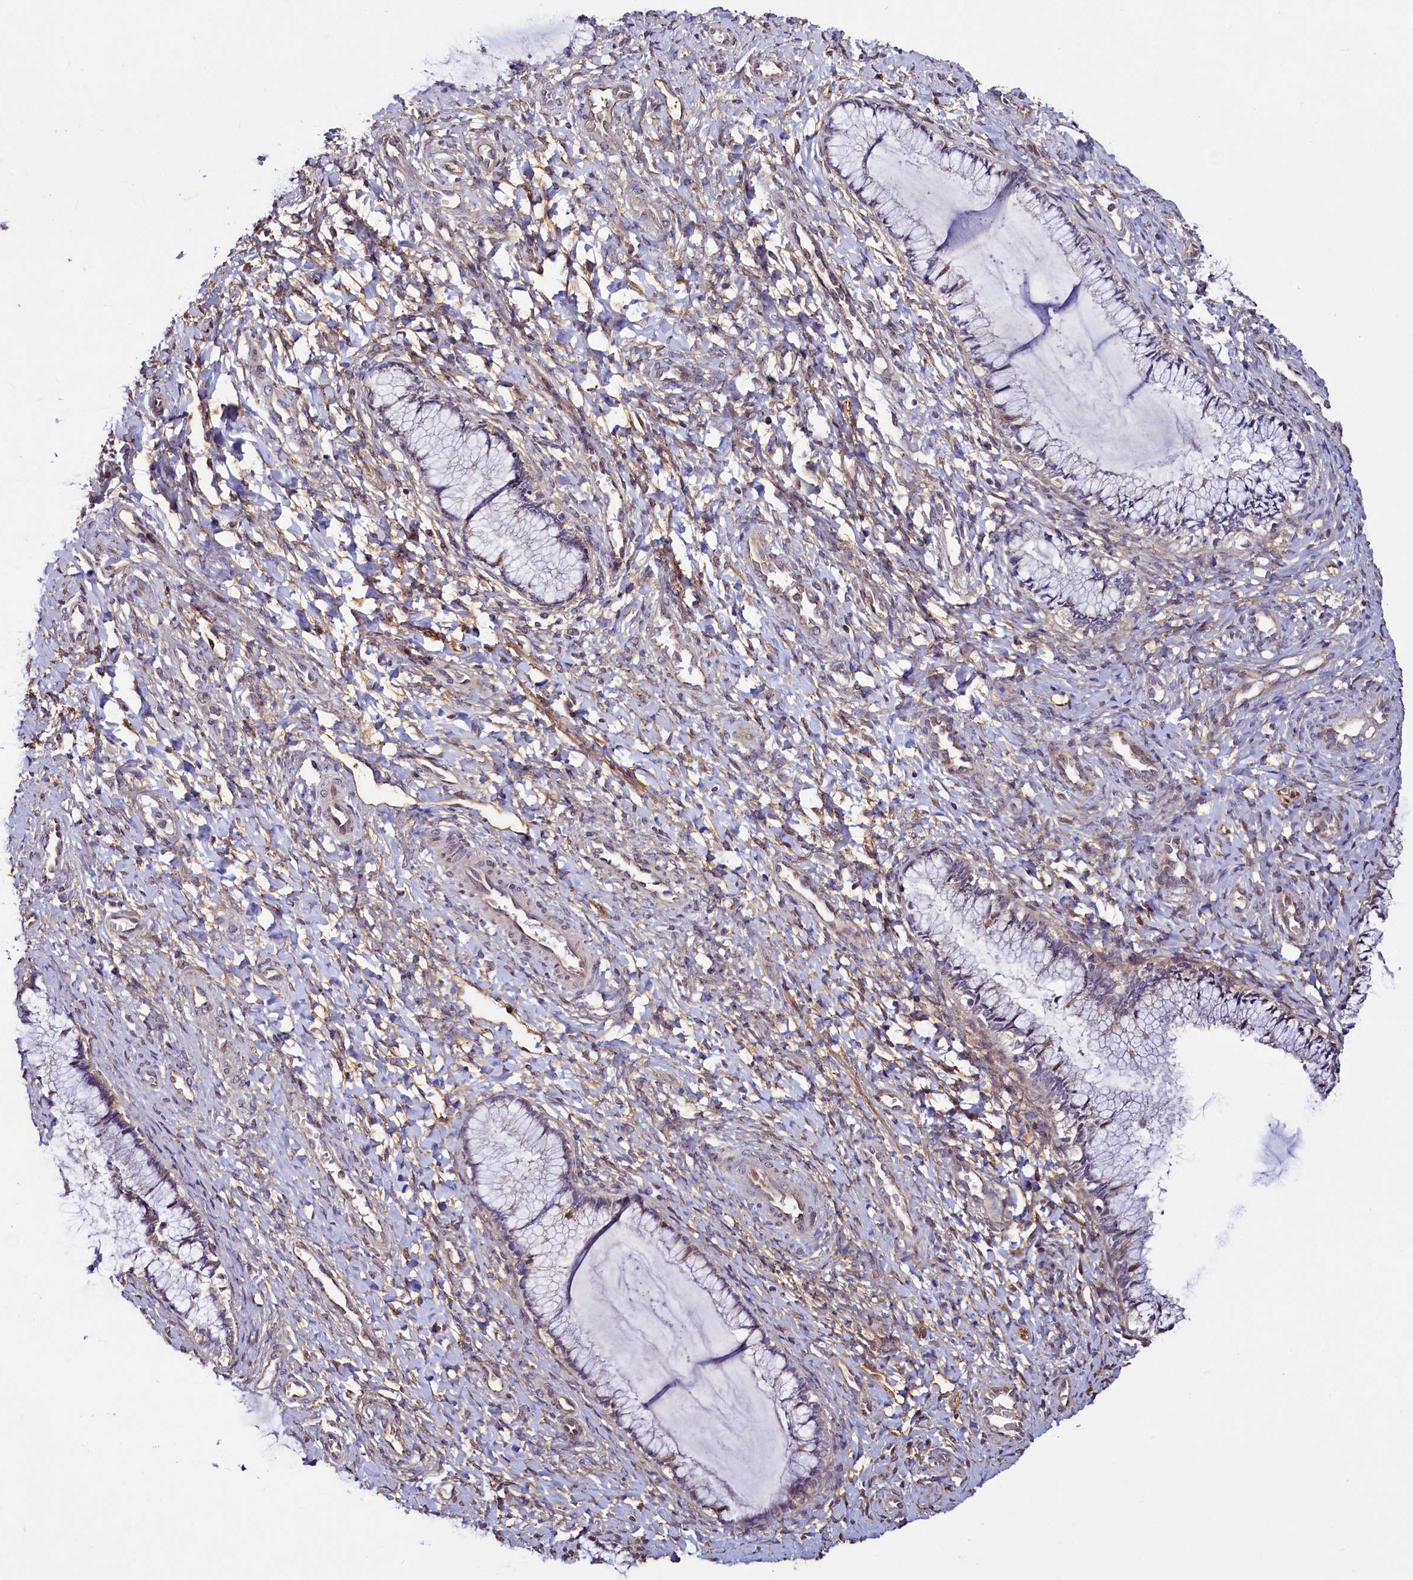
{"staining": {"intensity": "weak", "quantity": "<25%", "location": "cytoplasmic/membranous"}, "tissue": "cervix", "cell_type": "Glandular cells", "image_type": "normal", "snomed": [{"axis": "morphology", "description": "Normal tissue, NOS"}, {"axis": "morphology", "description": "Adenocarcinoma, NOS"}, {"axis": "topography", "description": "Cervix"}], "caption": "The immunohistochemistry micrograph has no significant positivity in glandular cells of cervix.", "gene": "PALM", "patient": {"sex": "female", "age": 29}}